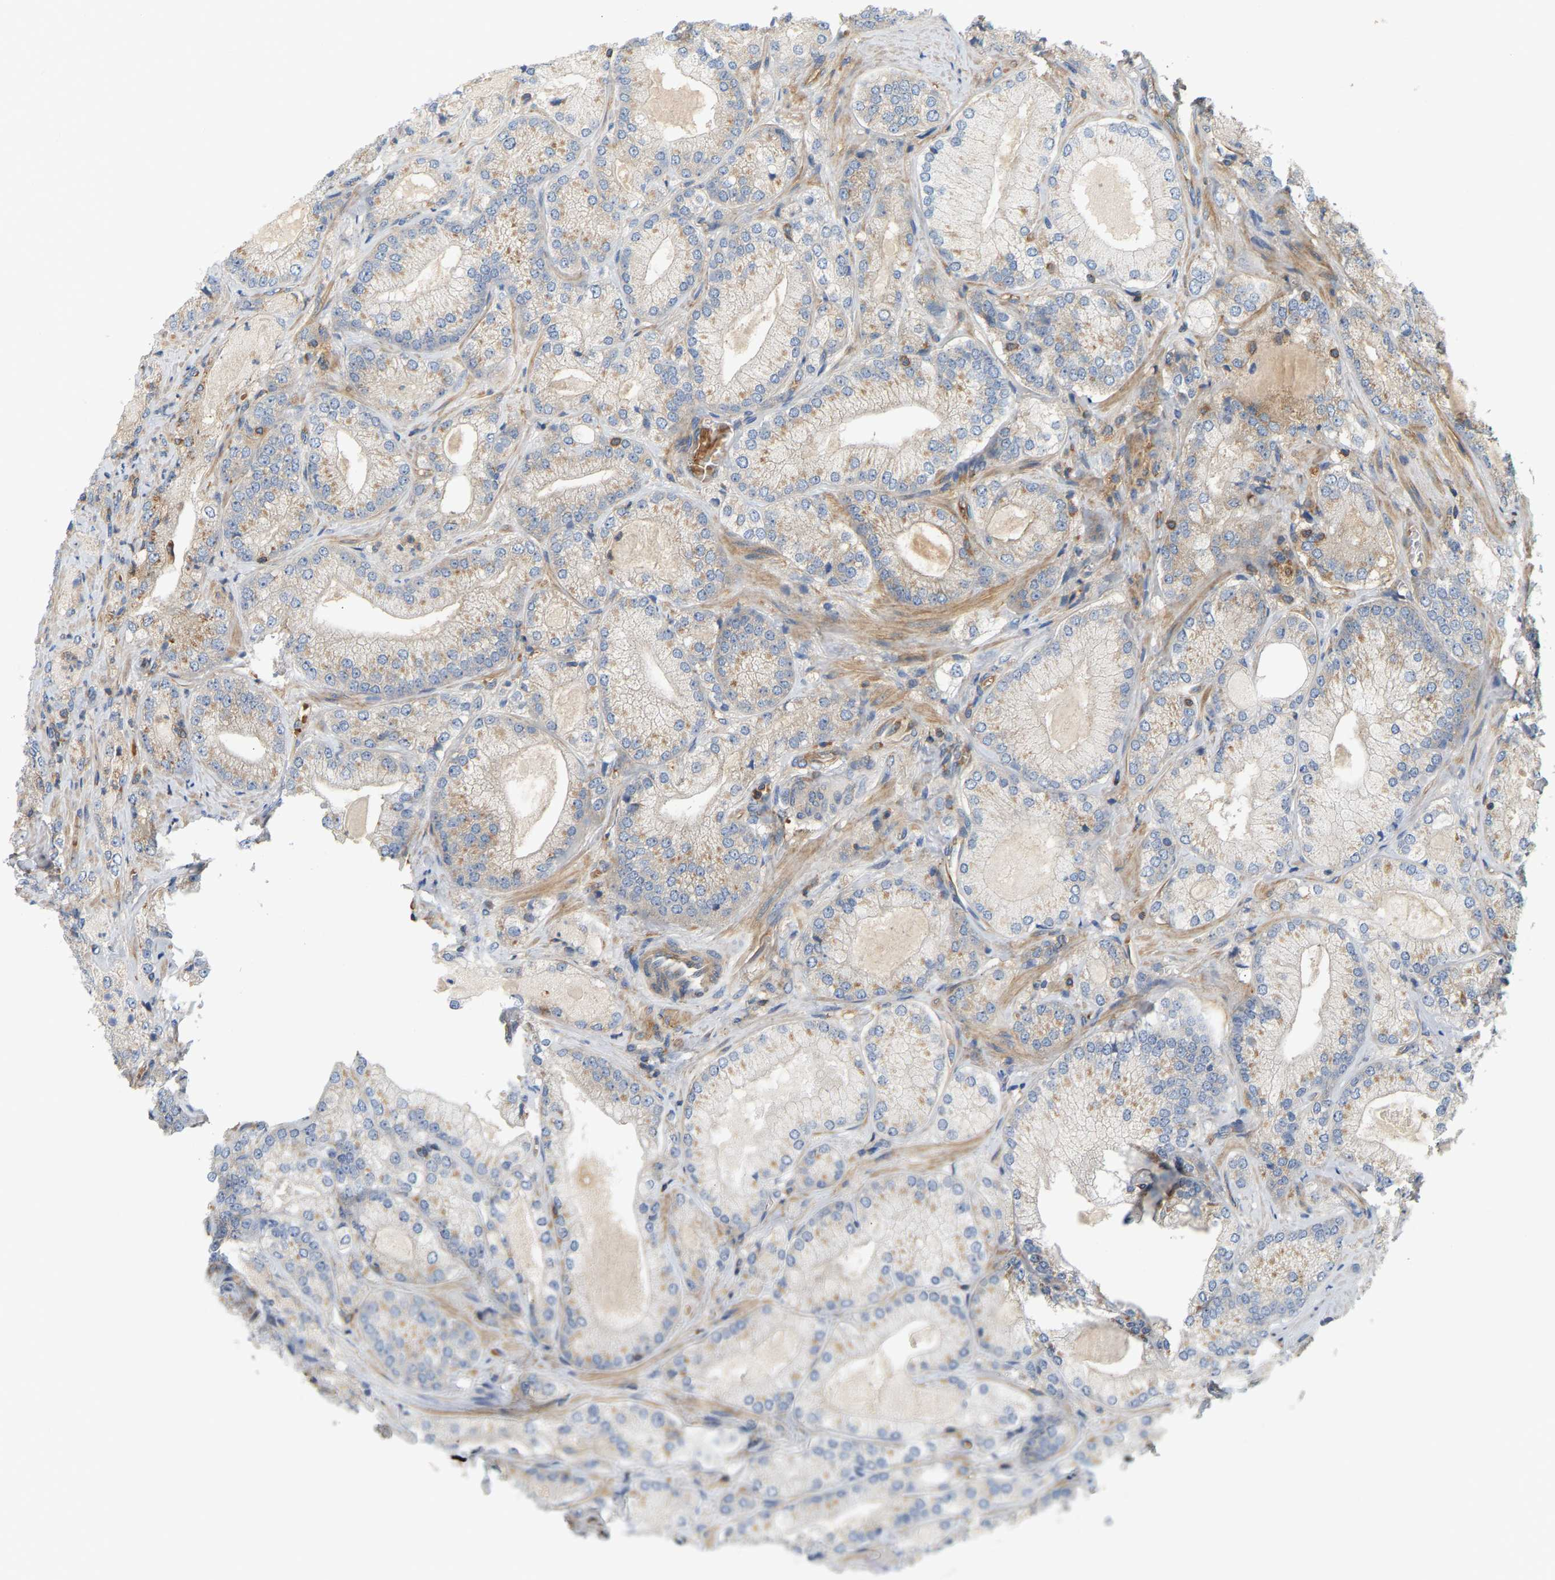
{"staining": {"intensity": "weak", "quantity": "<25%", "location": "cytoplasmic/membranous"}, "tissue": "prostate cancer", "cell_type": "Tumor cells", "image_type": "cancer", "snomed": [{"axis": "morphology", "description": "Adenocarcinoma, Low grade"}, {"axis": "topography", "description": "Prostate"}], "caption": "Immunohistochemistry of human prostate cancer displays no positivity in tumor cells.", "gene": "AKAP13", "patient": {"sex": "male", "age": 65}}